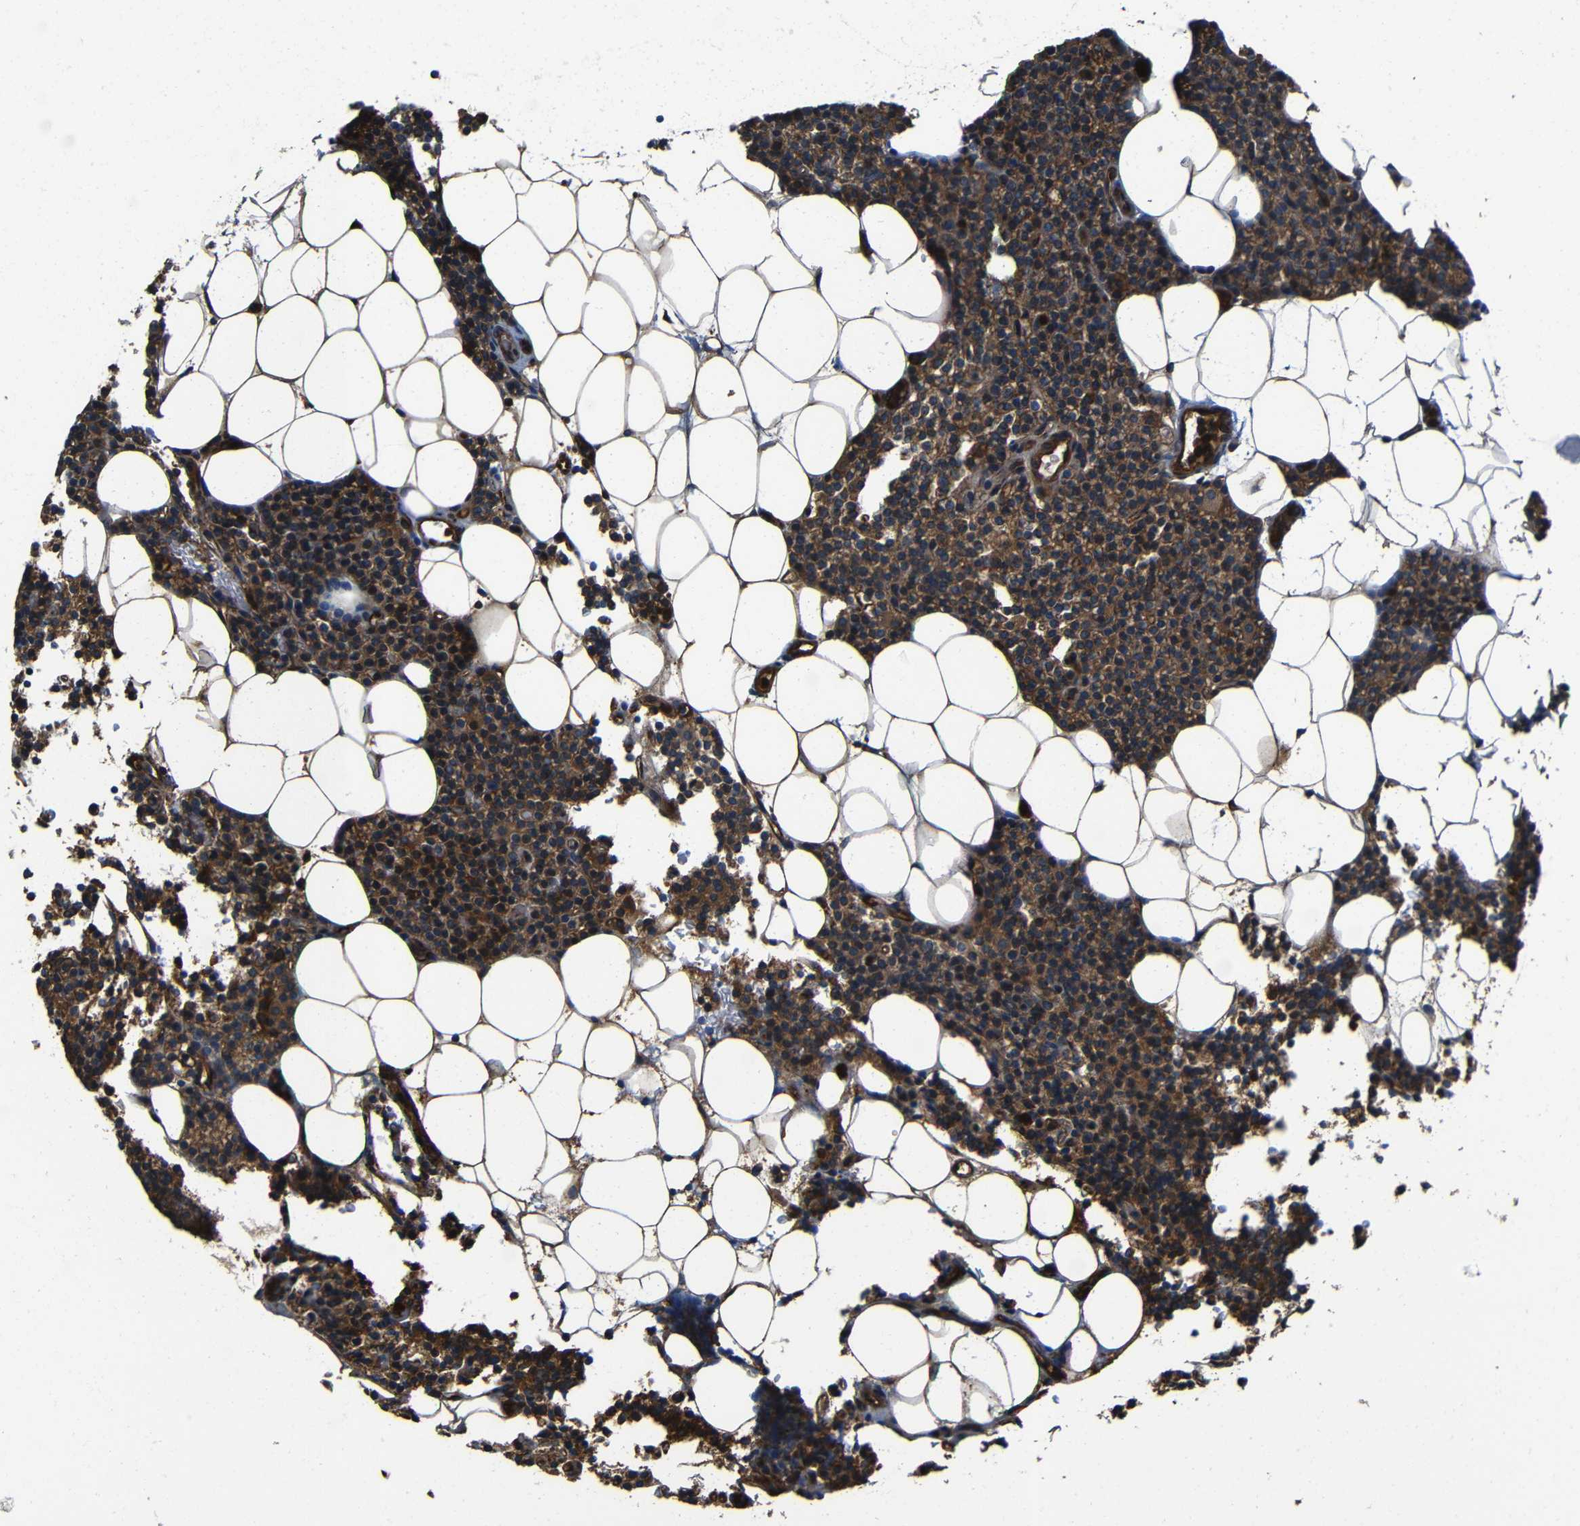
{"staining": {"intensity": "strong", "quantity": ">75%", "location": "cytoplasmic/membranous"}, "tissue": "parathyroid gland", "cell_type": "Glandular cells", "image_type": "normal", "snomed": [{"axis": "morphology", "description": "Normal tissue, NOS"}, {"axis": "morphology", "description": "Adenoma, NOS"}, {"axis": "topography", "description": "Parathyroid gland"}], "caption": "A brown stain shows strong cytoplasmic/membranous staining of a protein in glandular cells of benign parathyroid gland. (Brightfield microscopy of DAB IHC at high magnification).", "gene": "PTCH1", "patient": {"sex": "female", "age": 51}}